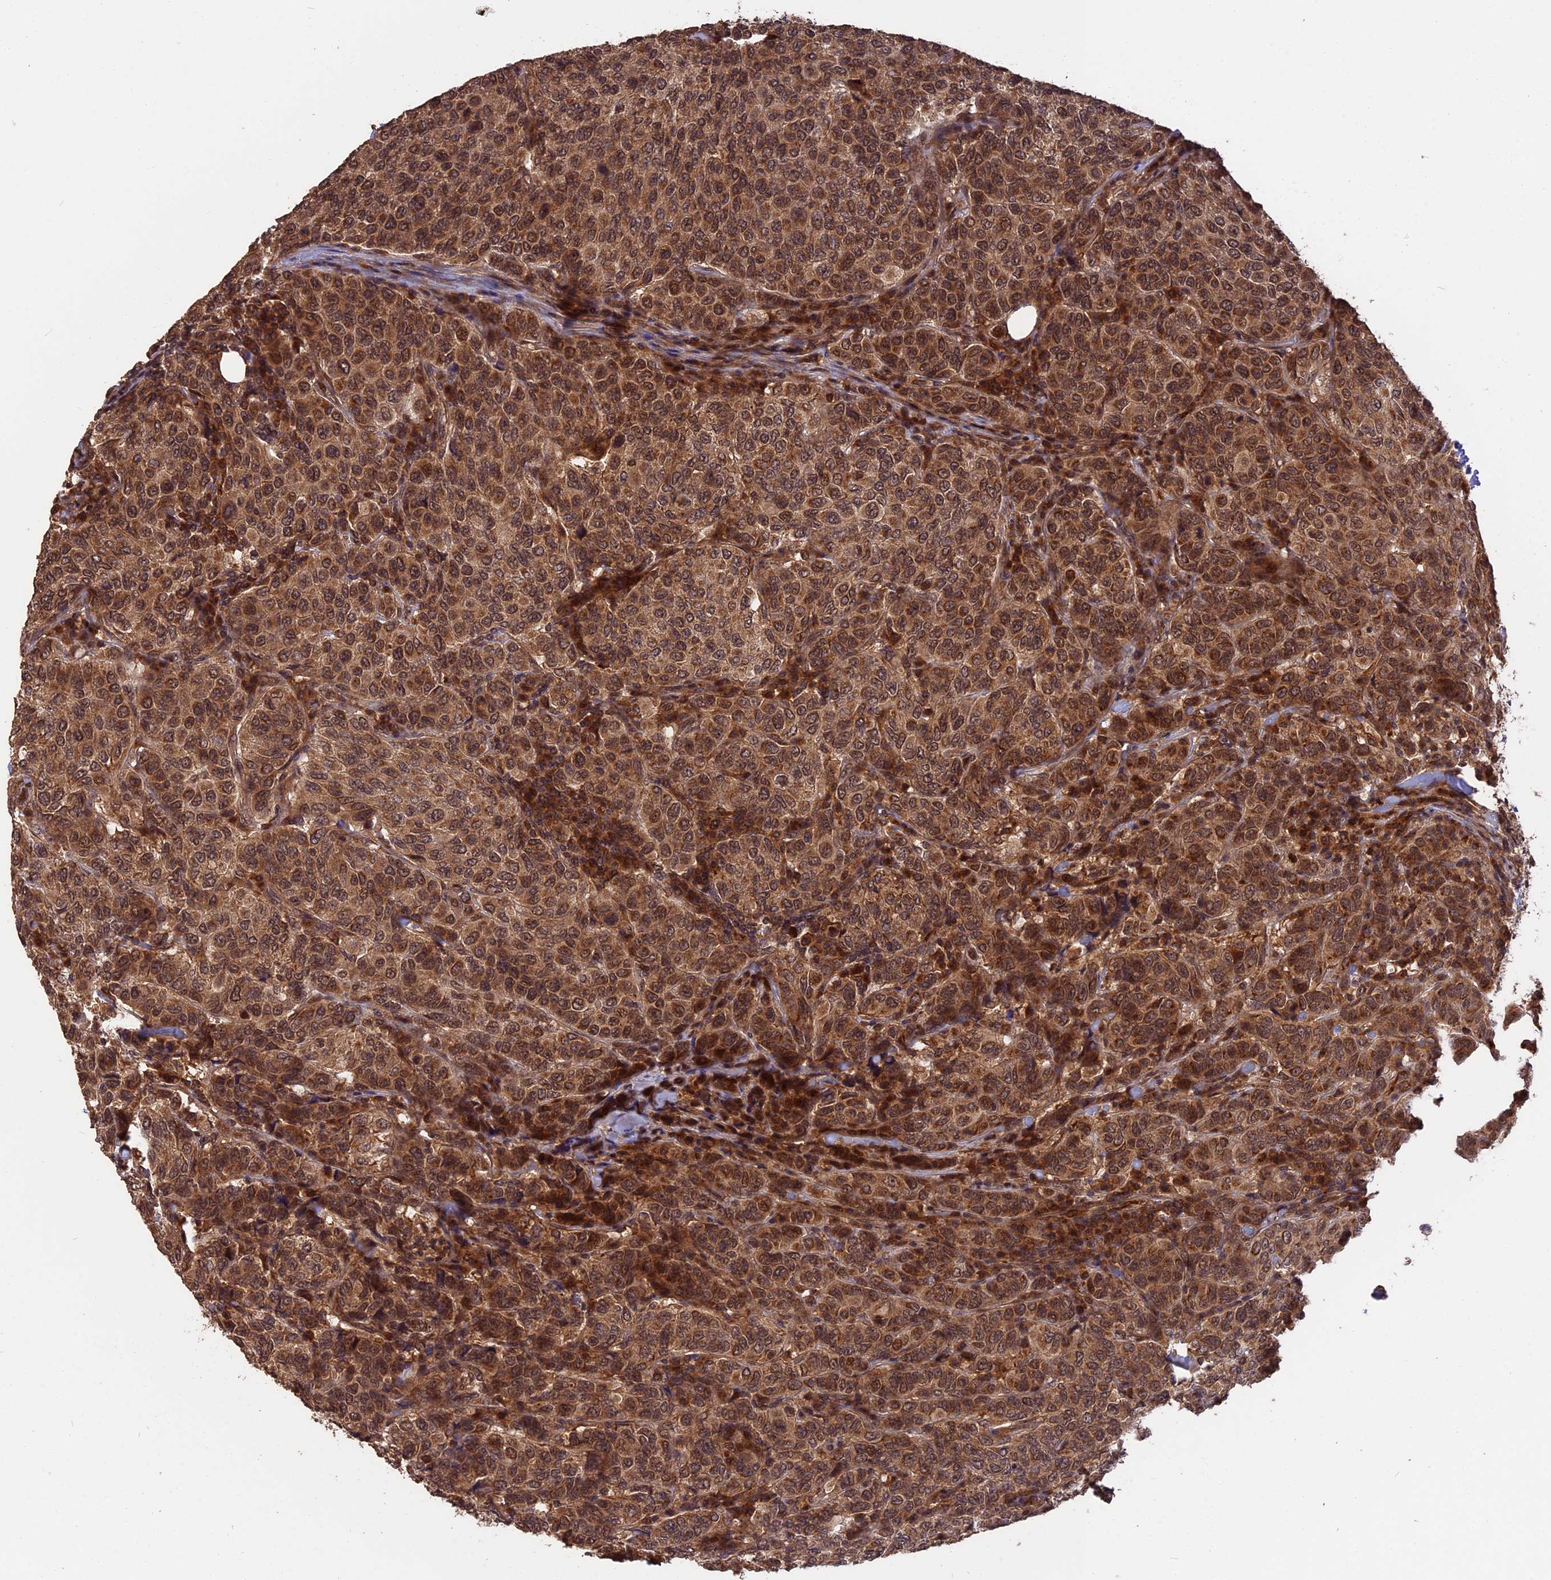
{"staining": {"intensity": "strong", "quantity": ">75%", "location": "cytoplasmic/membranous,nuclear"}, "tissue": "breast cancer", "cell_type": "Tumor cells", "image_type": "cancer", "snomed": [{"axis": "morphology", "description": "Duct carcinoma"}, {"axis": "topography", "description": "Breast"}], "caption": "Breast intraductal carcinoma stained with a protein marker shows strong staining in tumor cells.", "gene": "ESCO1", "patient": {"sex": "female", "age": 55}}